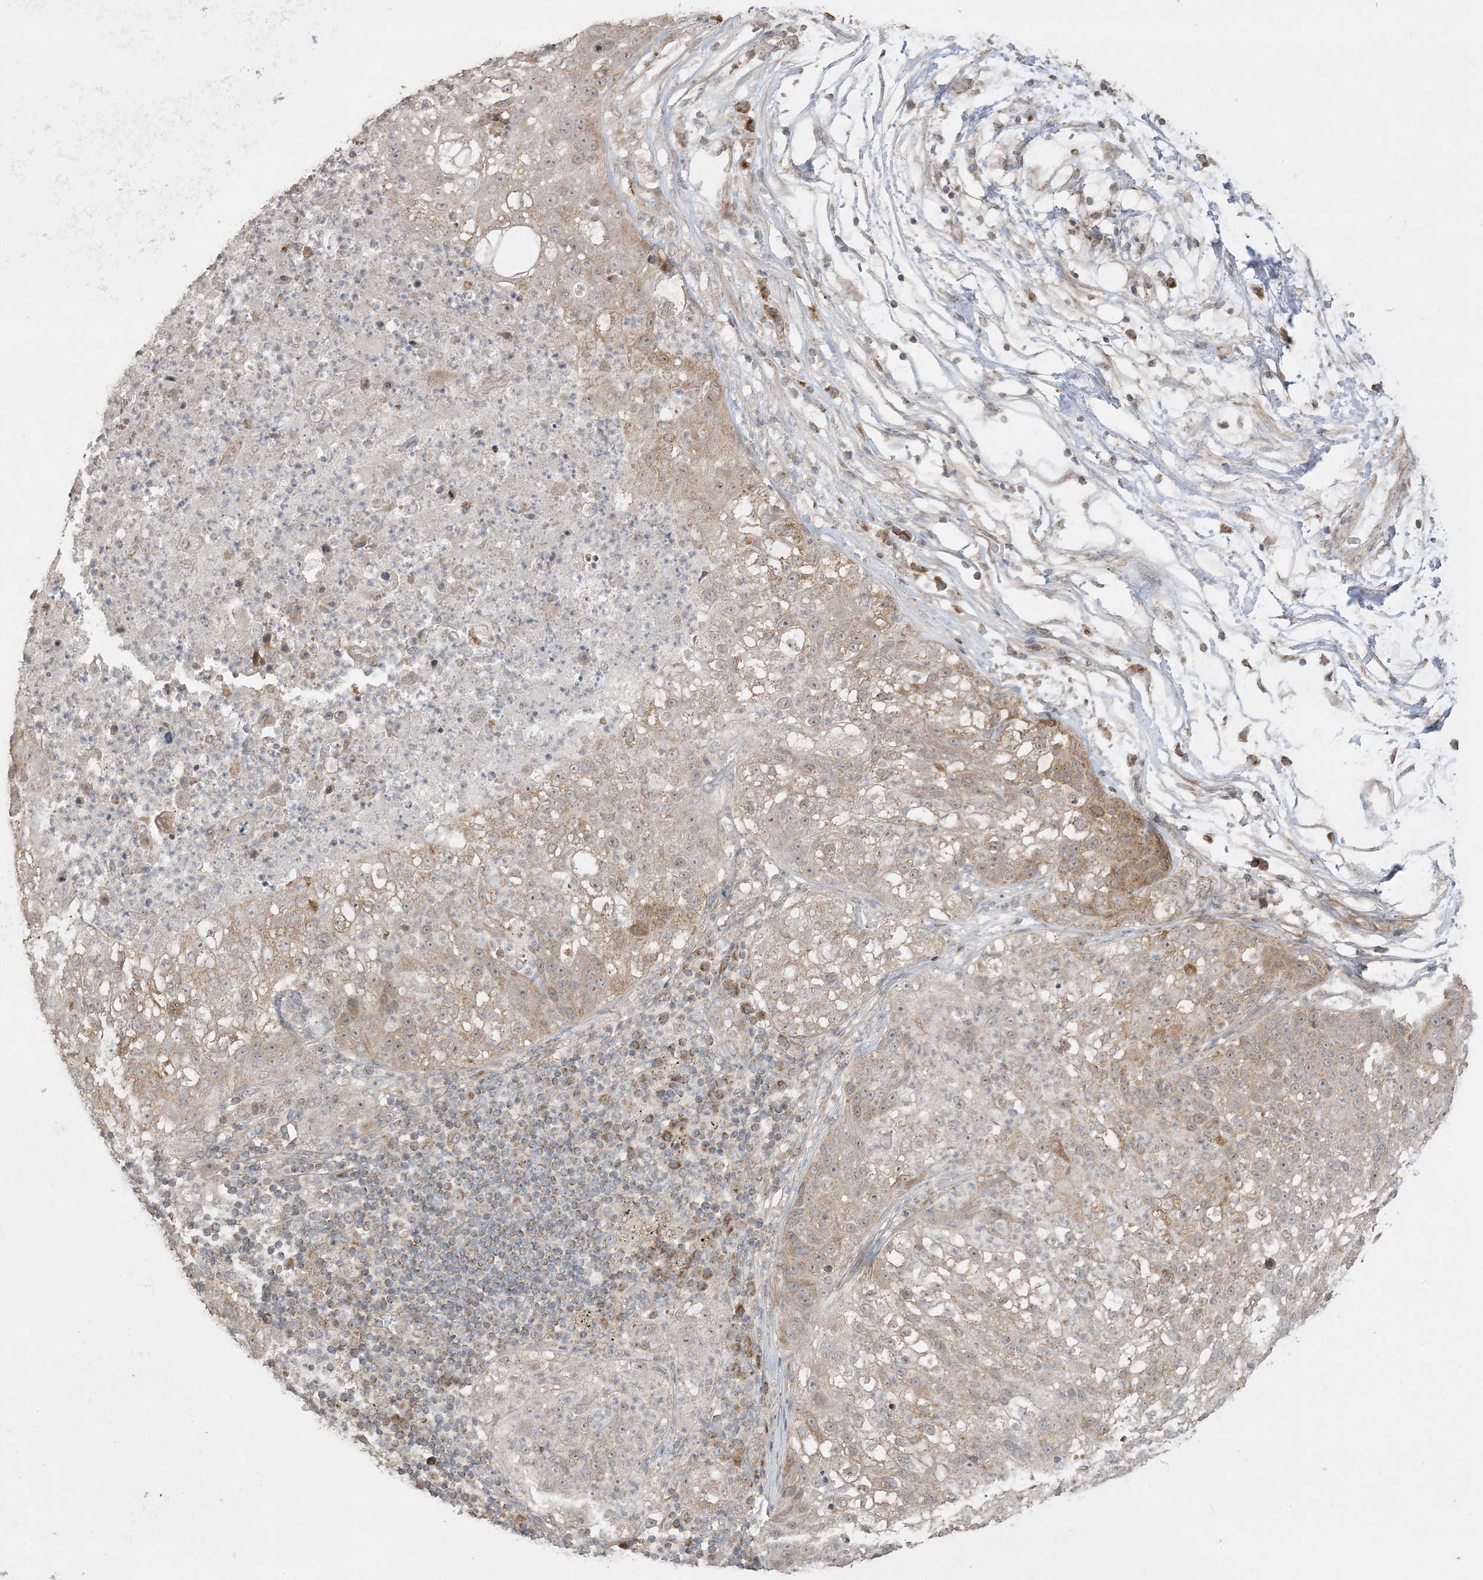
{"staining": {"intensity": "moderate", "quantity": ">75%", "location": "cytoplasmic/membranous"}, "tissue": "lung cancer", "cell_type": "Tumor cells", "image_type": "cancer", "snomed": [{"axis": "morphology", "description": "Inflammation, NOS"}, {"axis": "morphology", "description": "Squamous cell carcinoma, NOS"}, {"axis": "topography", "description": "Lymph node"}, {"axis": "topography", "description": "Soft tissue"}, {"axis": "topography", "description": "Lung"}], "caption": "DAB (3,3'-diaminobenzidine) immunohistochemical staining of lung squamous cell carcinoma shows moderate cytoplasmic/membranous protein positivity in about >75% of tumor cells.", "gene": "SIRT3", "patient": {"sex": "male", "age": 66}}